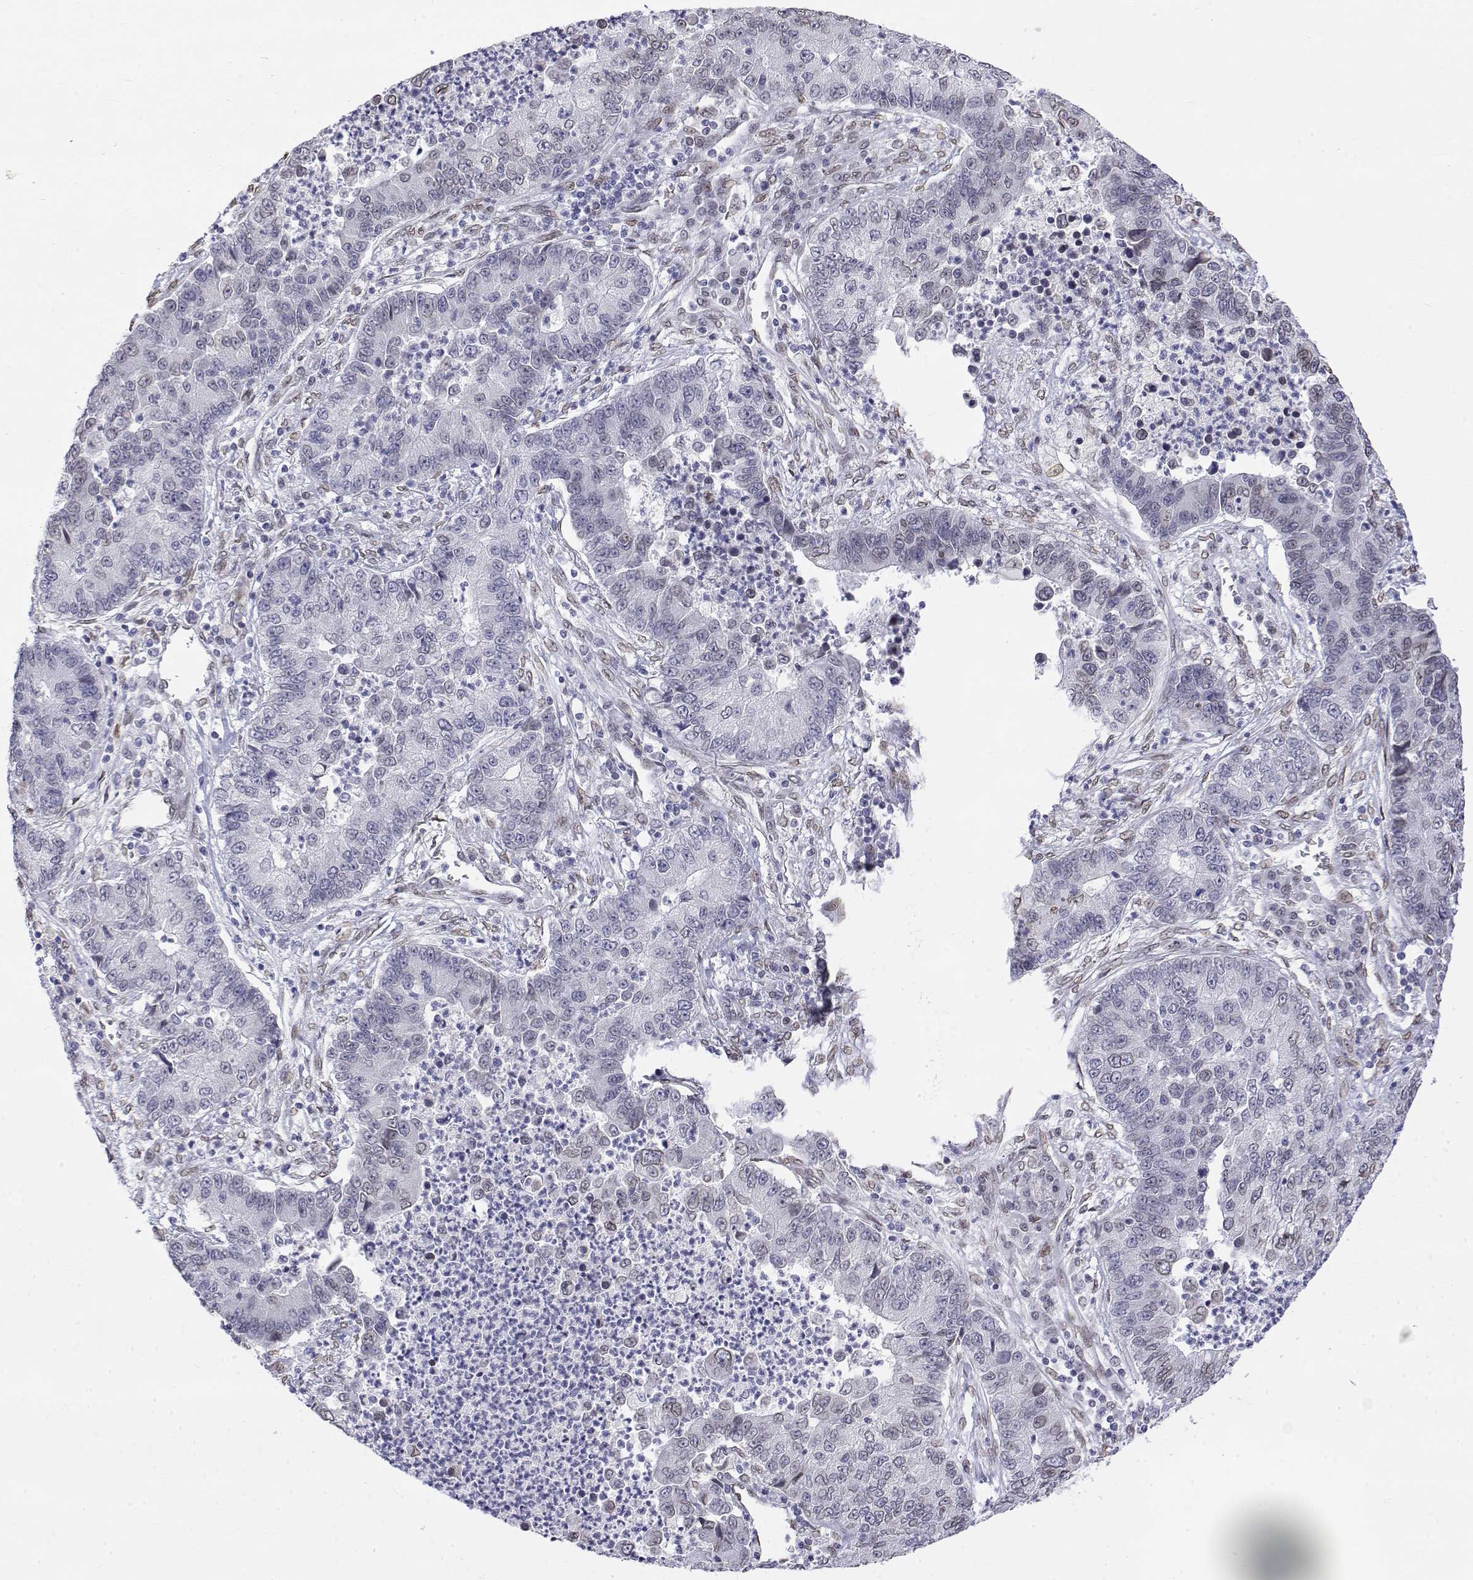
{"staining": {"intensity": "negative", "quantity": "none", "location": "none"}, "tissue": "lung cancer", "cell_type": "Tumor cells", "image_type": "cancer", "snomed": [{"axis": "morphology", "description": "Adenocarcinoma, NOS"}, {"axis": "topography", "description": "Lung"}], "caption": "The histopathology image reveals no staining of tumor cells in lung adenocarcinoma.", "gene": "ZNF532", "patient": {"sex": "female", "age": 57}}